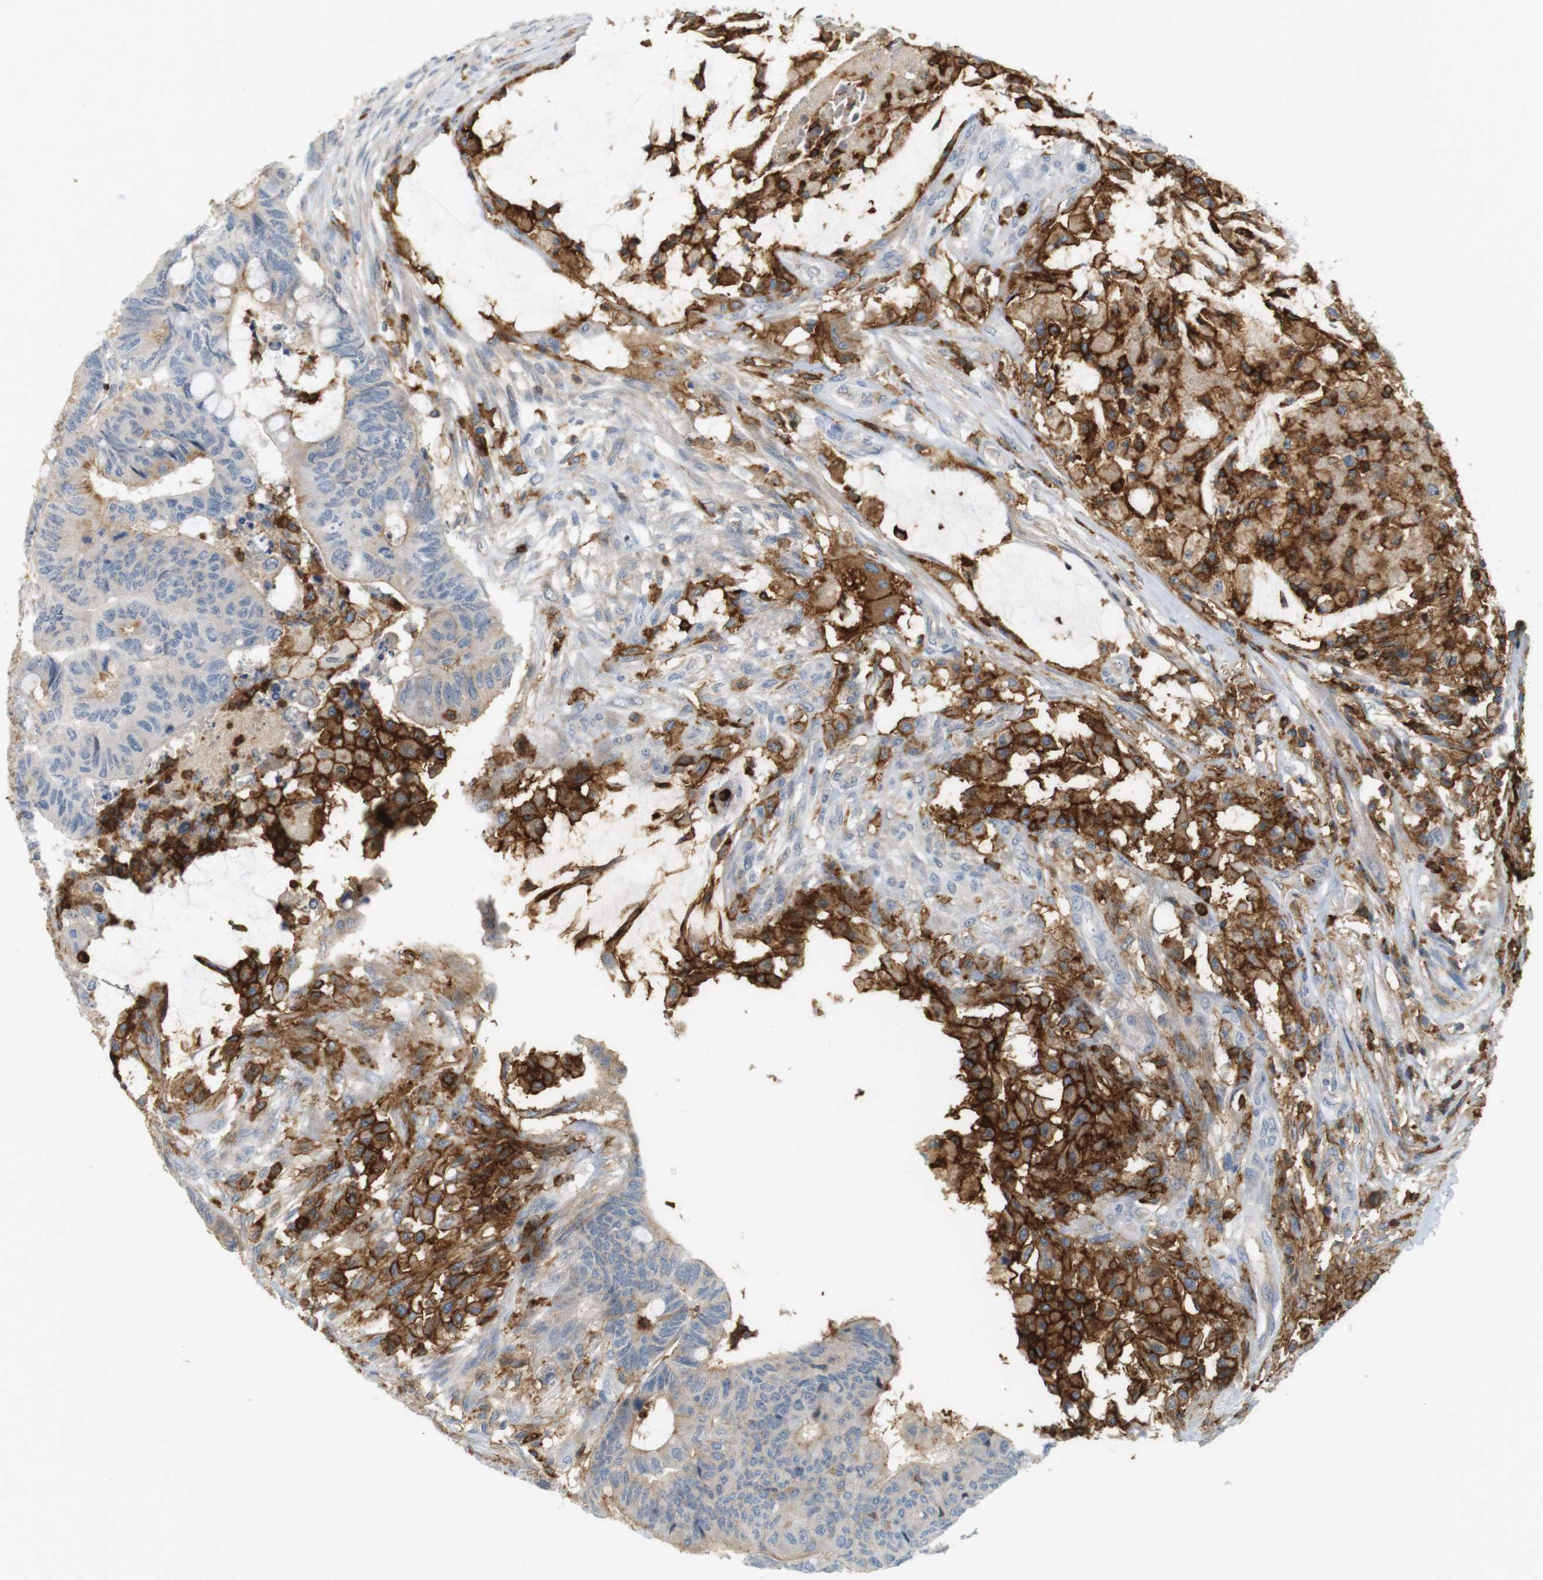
{"staining": {"intensity": "weak", "quantity": "<25%", "location": "cytoplasmic/membranous"}, "tissue": "colorectal cancer", "cell_type": "Tumor cells", "image_type": "cancer", "snomed": [{"axis": "morphology", "description": "Normal tissue, NOS"}, {"axis": "morphology", "description": "Adenocarcinoma, NOS"}, {"axis": "topography", "description": "Rectum"}, {"axis": "topography", "description": "Peripheral nerve tissue"}], "caption": "Protein analysis of colorectal adenocarcinoma demonstrates no significant staining in tumor cells. Brightfield microscopy of IHC stained with DAB (3,3'-diaminobenzidine) (brown) and hematoxylin (blue), captured at high magnification.", "gene": "SIRPA", "patient": {"sex": "male", "age": 92}}